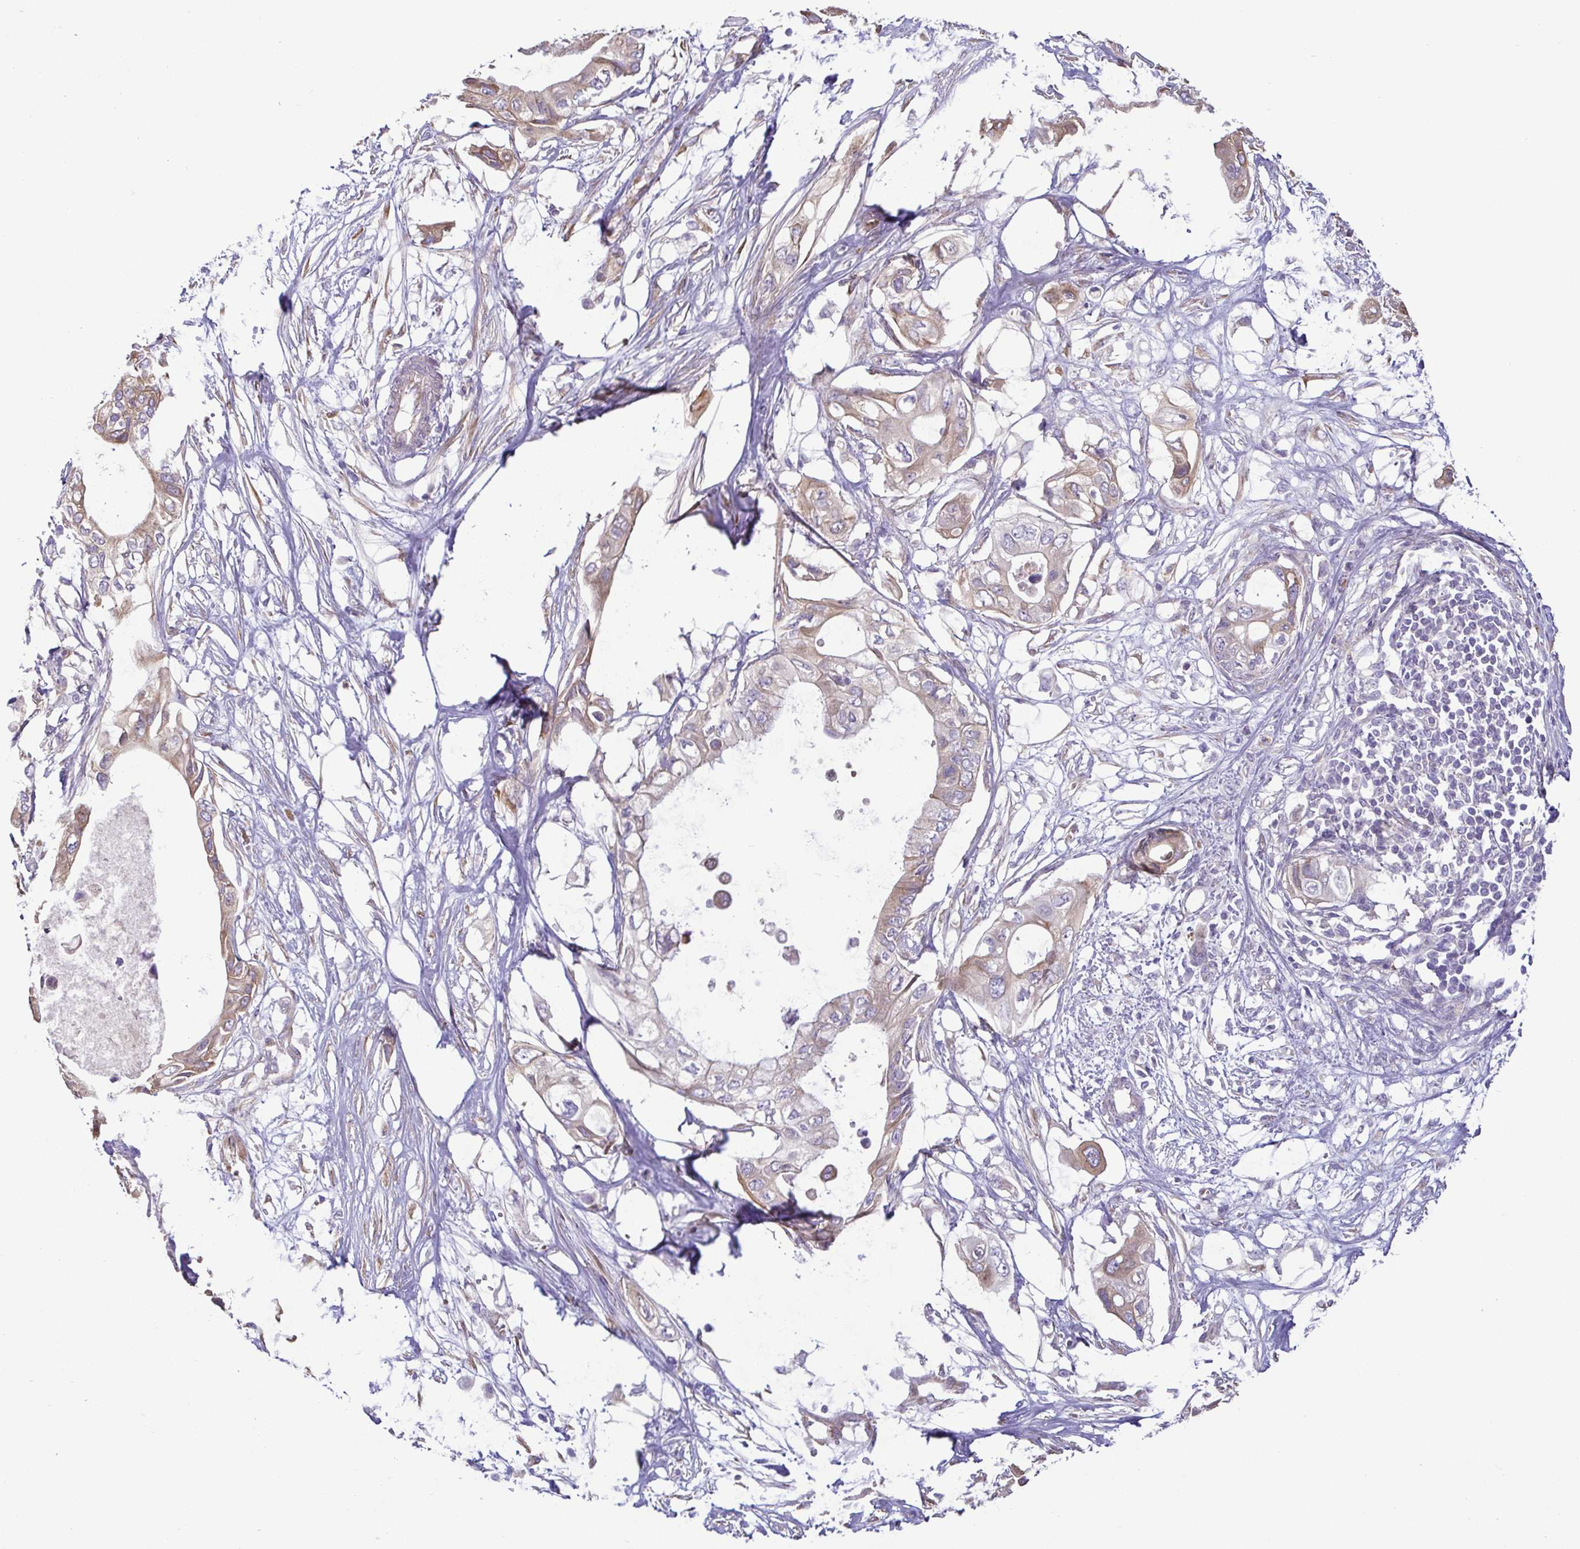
{"staining": {"intensity": "weak", "quantity": "25%-75%", "location": "cytoplasmic/membranous"}, "tissue": "pancreatic cancer", "cell_type": "Tumor cells", "image_type": "cancer", "snomed": [{"axis": "morphology", "description": "Adenocarcinoma, NOS"}, {"axis": "topography", "description": "Pancreas"}], "caption": "A photomicrograph showing weak cytoplasmic/membranous expression in approximately 25%-75% of tumor cells in adenocarcinoma (pancreatic), as visualized by brown immunohistochemical staining.", "gene": "MYL10", "patient": {"sex": "female", "age": 63}}